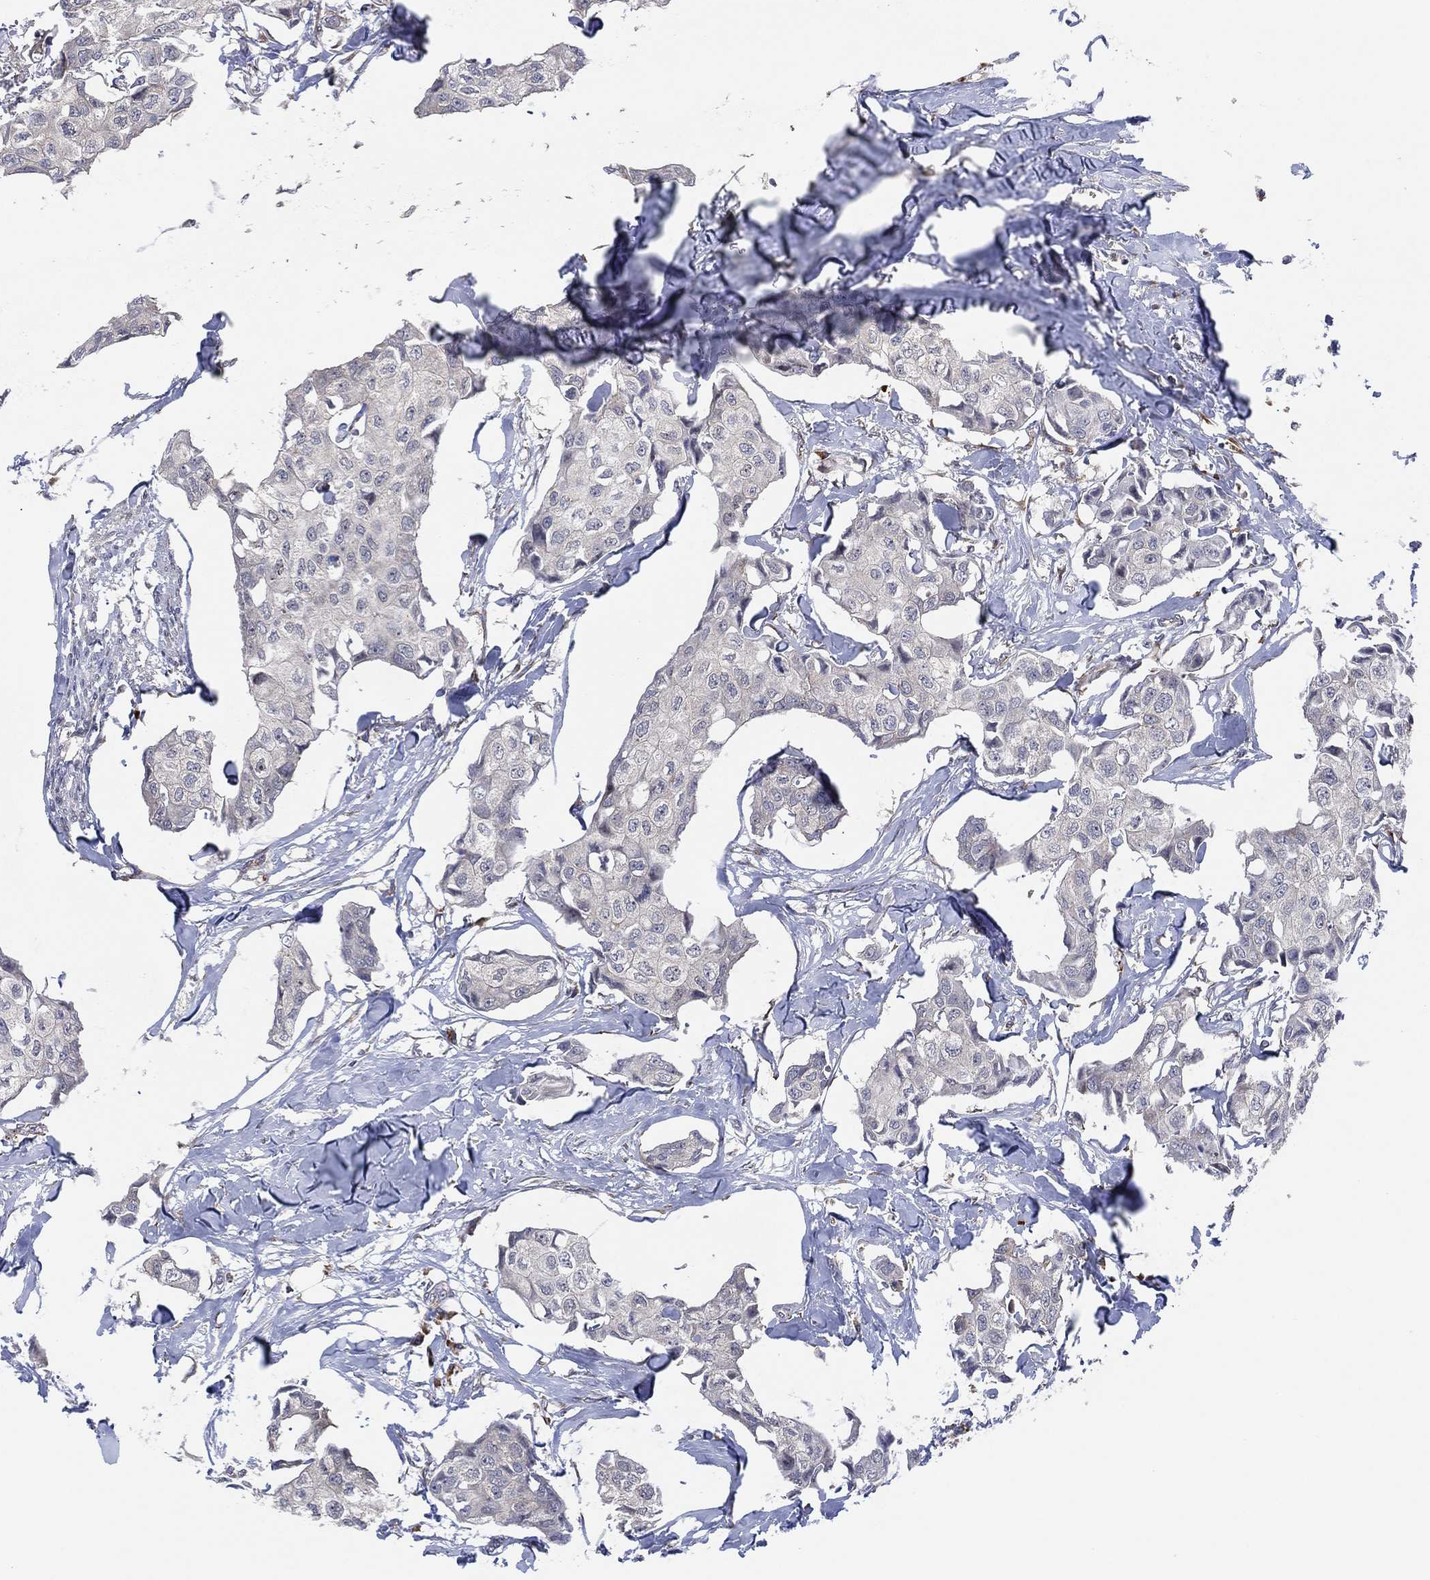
{"staining": {"intensity": "negative", "quantity": "none", "location": "none"}, "tissue": "breast cancer", "cell_type": "Tumor cells", "image_type": "cancer", "snomed": [{"axis": "morphology", "description": "Duct carcinoma"}, {"axis": "topography", "description": "Breast"}], "caption": "Tumor cells are negative for protein expression in human breast cancer (invasive ductal carcinoma).", "gene": "FAM104A", "patient": {"sex": "female", "age": 80}}